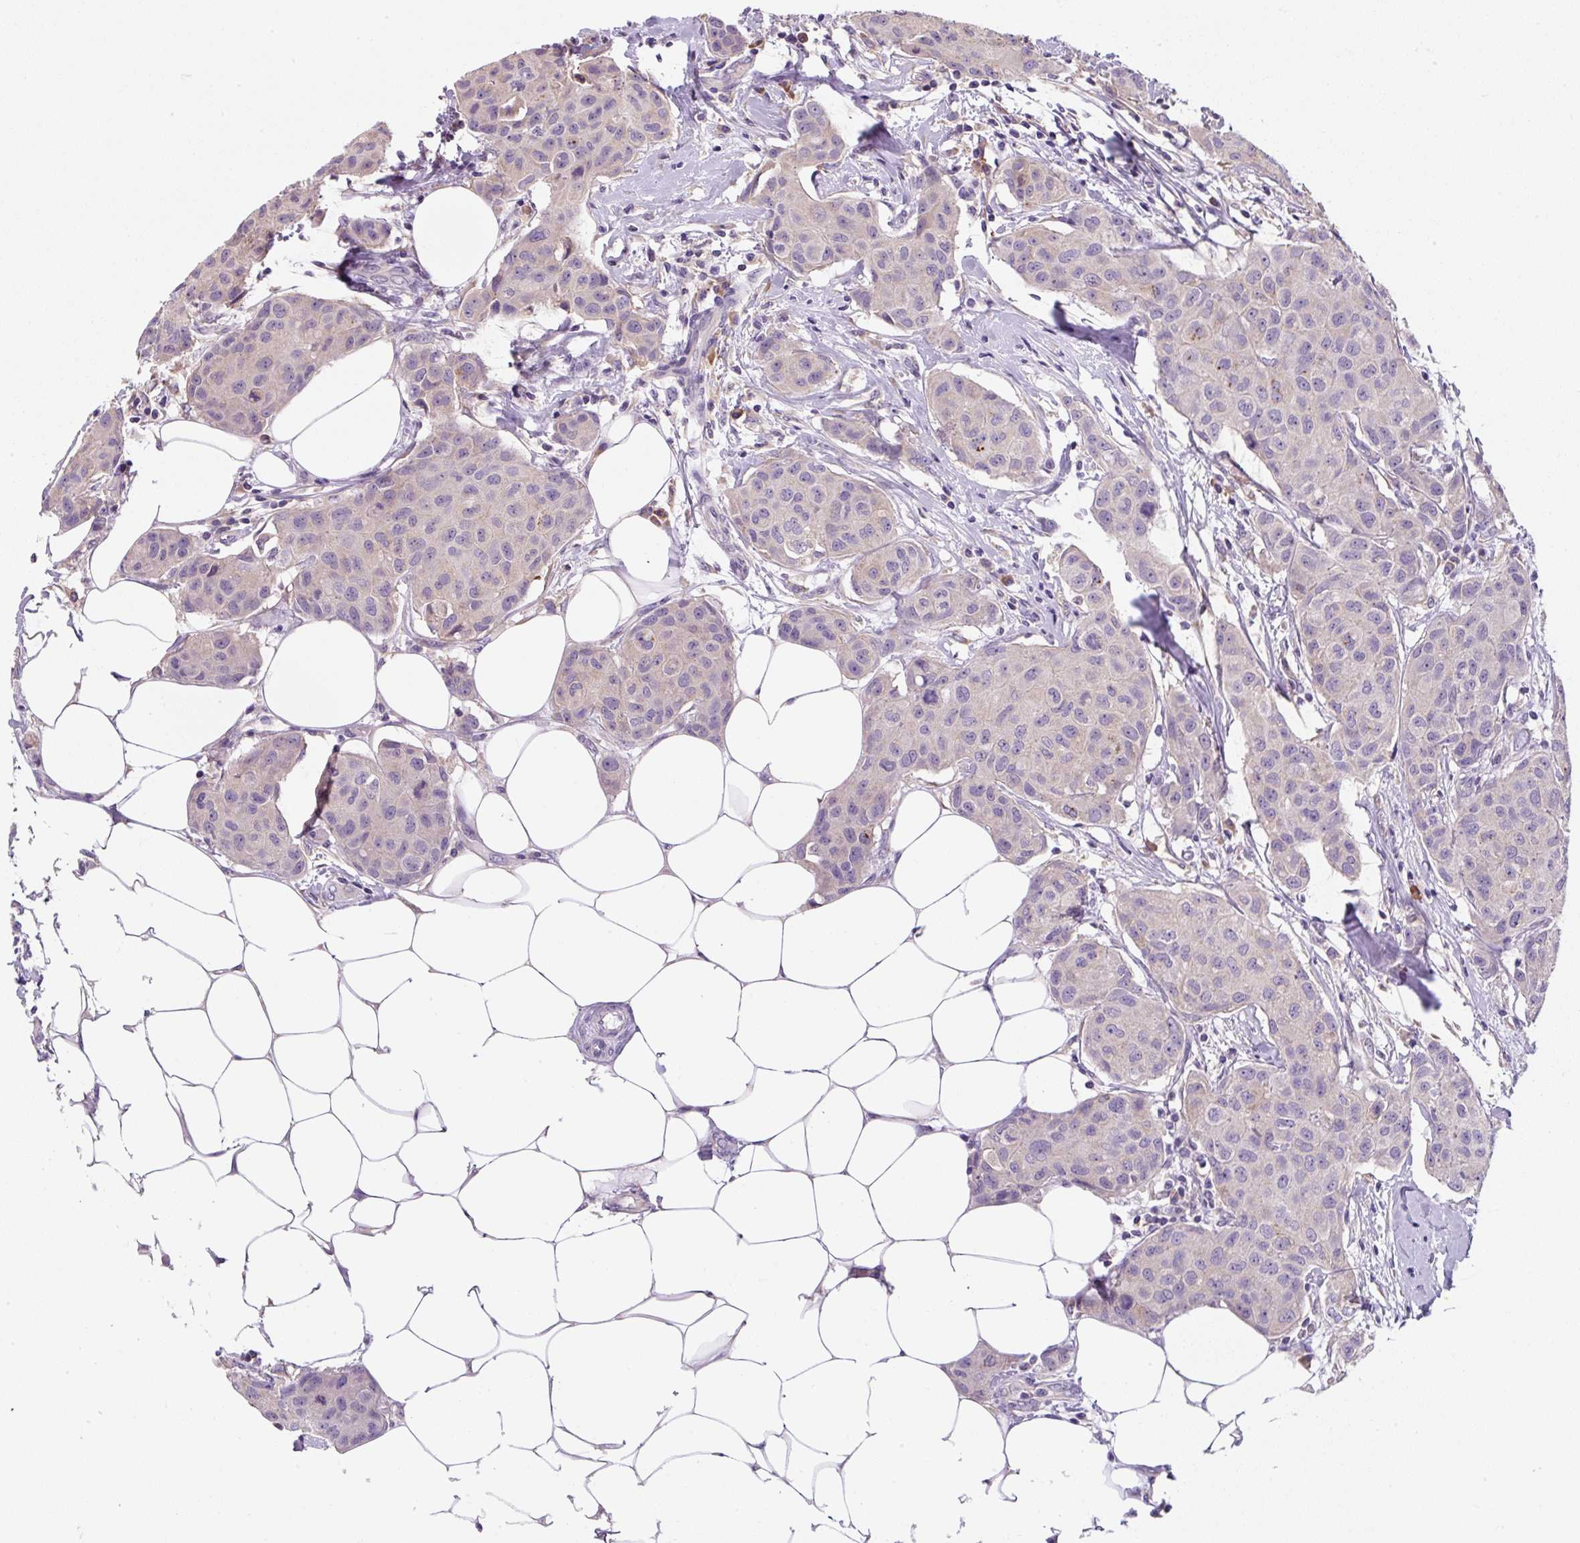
{"staining": {"intensity": "negative", "quantity": "none", "location": "none"}, "tissue": "breast cancer", "cell_type": "Tumor cells", "image_type": "cancer", "snomed": [{"axis": "morphology", "description": "Duct carcinoma"}, {"axis": "topography", "description": "Breast"}, {"axis": "topography", "description": "Lymph node"}], "caption": "Breast infiltrating ductal carcinoma stained for a protein using immunohistochemistry (IHC) exhibits no expression tumor cells.", "gene": "FZD5", "patient": {"sex": "female", "age": 80}}